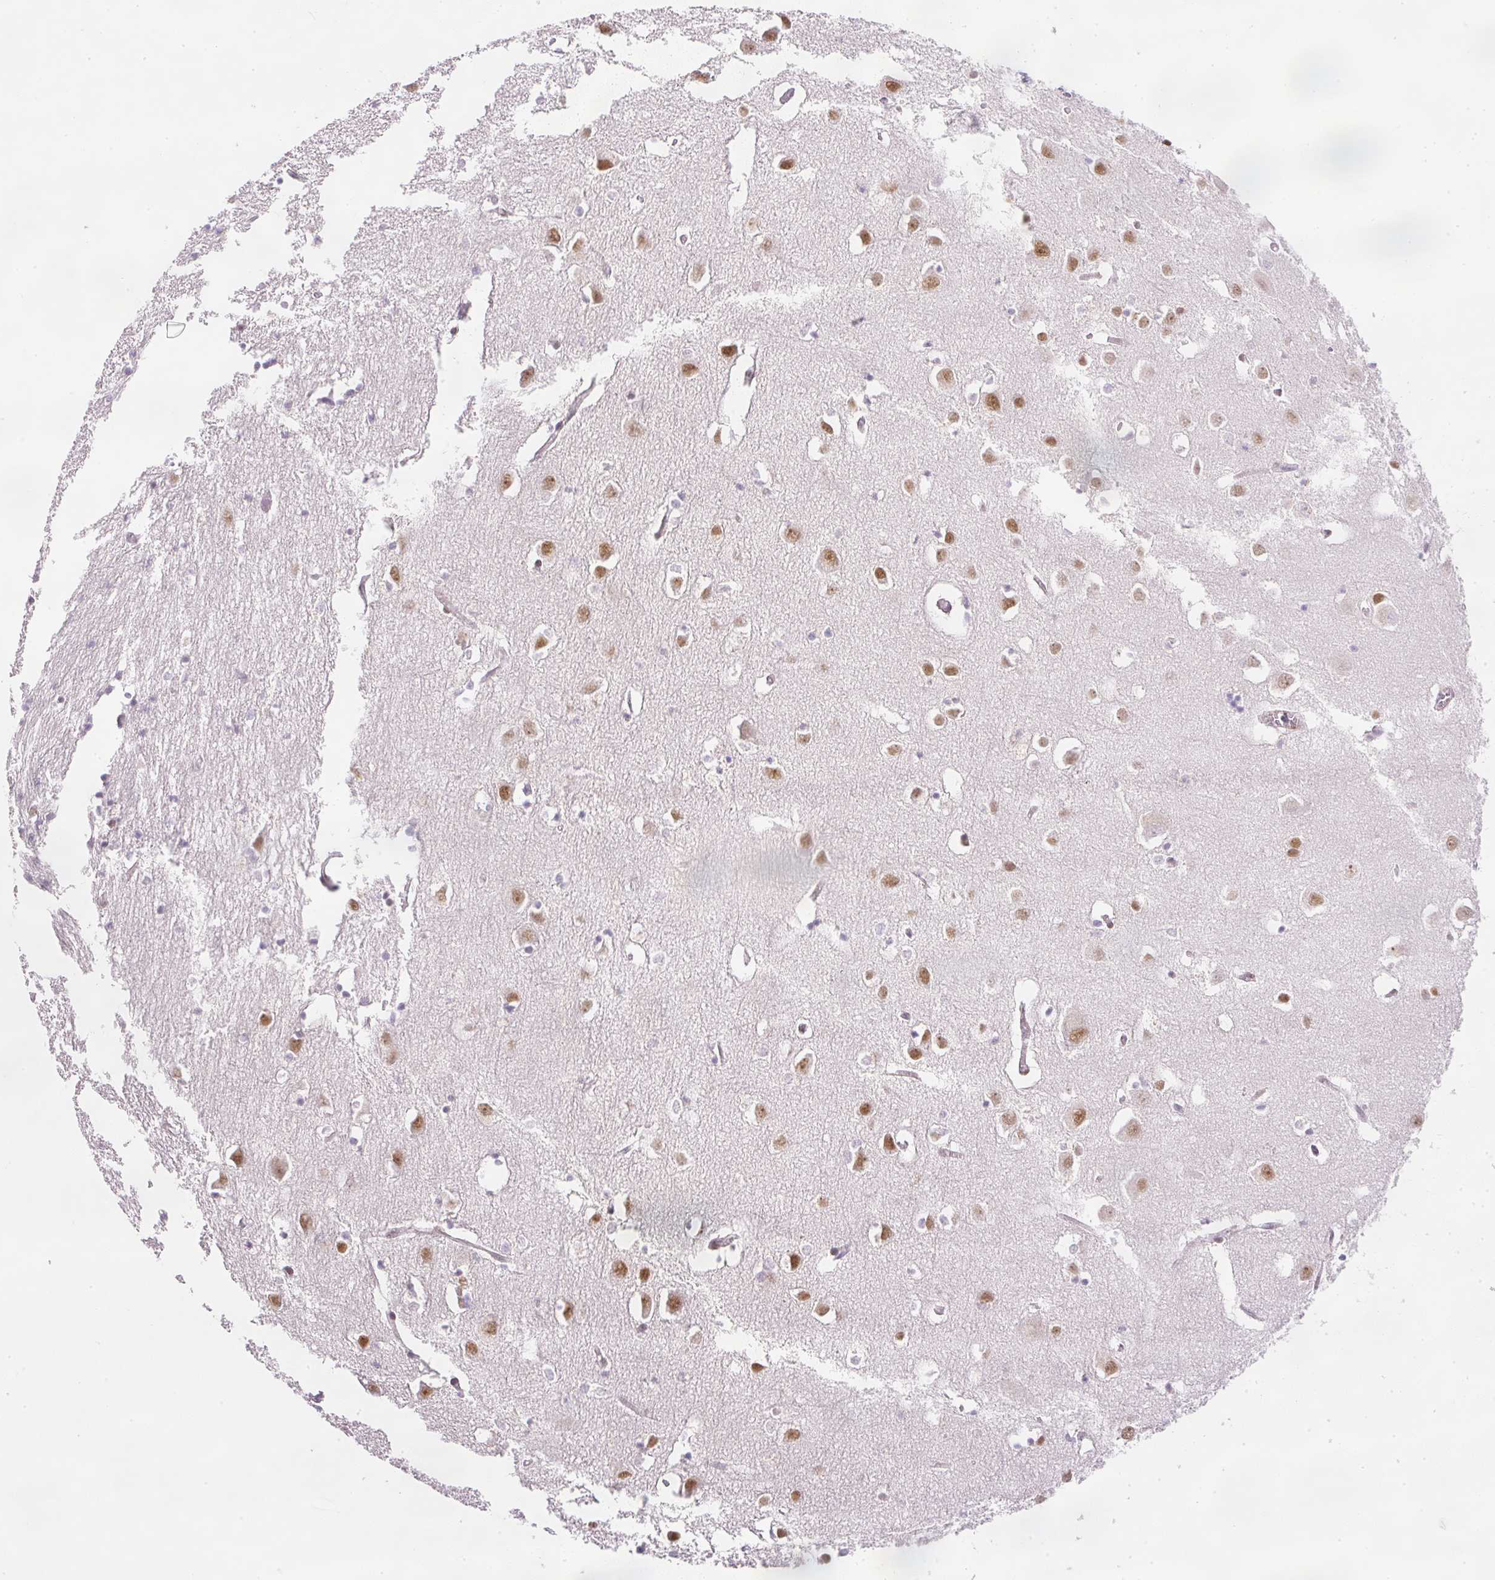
{"staining": {"intensity": "negative", "quantity": "none", "location": "none"}, "tissue": "cerebral cortex", "cell_type": "Endothelial cells", "image_type": "normal", "snomed": [{"axis": "morphology", "description": "Normal tissue, NOS"}, {"axis": "topography", "description": "Cerebral cortex"}], "caption": "Endothelial cells are negative for protein expression in unremarkable human cerebral cortex. (Stains: DAB (3,3'-diaminobenzidine) immunohistochemistry with hematoxylin counter stain, Microscopy: brightfield microscopy at high magnification).", "gene": "DPPA4", "patient": {"sex": "male", "age": 70}}